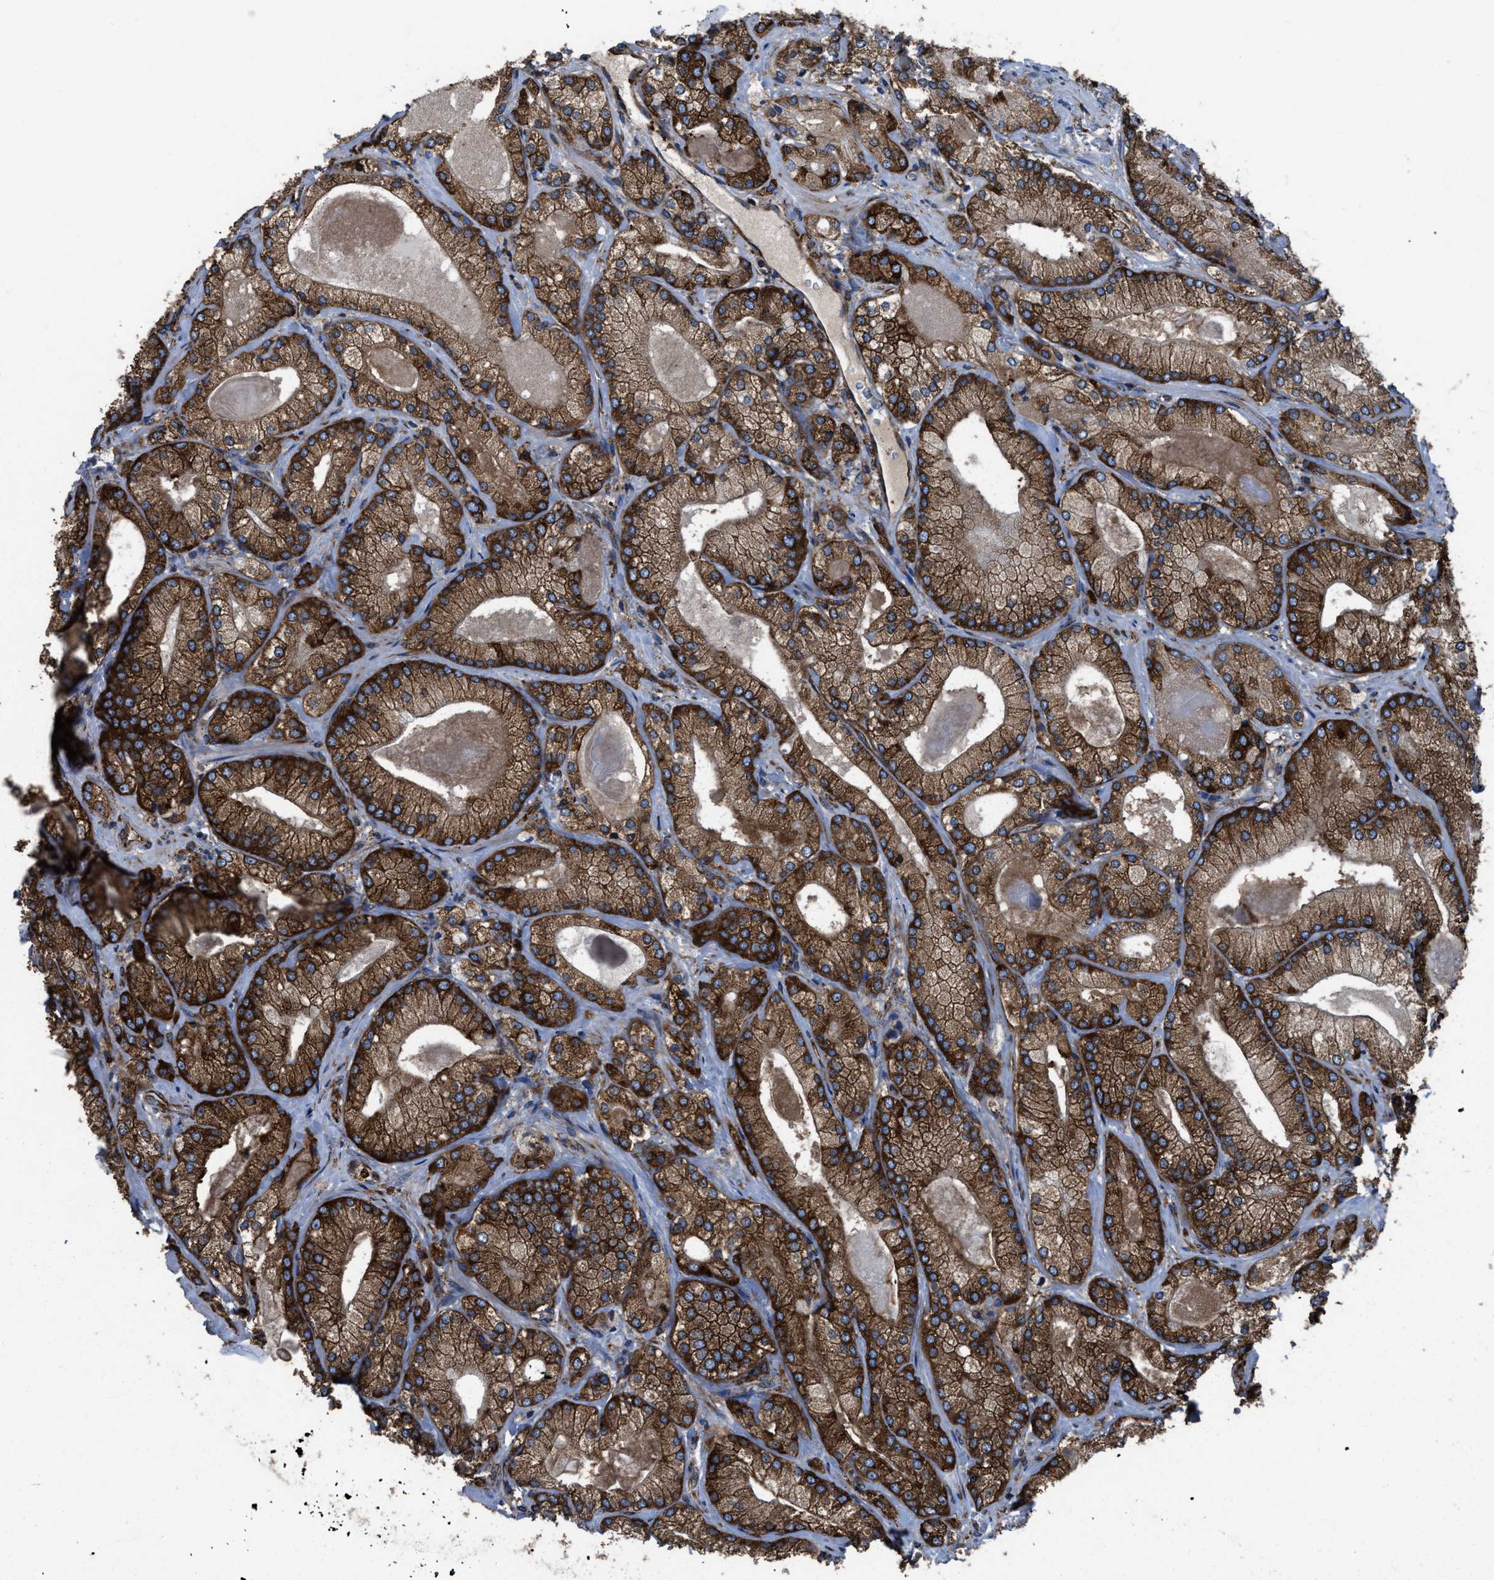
{"staining": {"intensity": "strong", "quantity": ">75%", "location": "cytoplasmic/membranous"}, "tissue": "prostate cancer", "cell_type": "Tumor cells", "image_type": "cancer", "snomed": [{"axis": "morphology", "description": "Adenocarcinoma, Low grade"}, {"axis": "topography", "description": "Prostate"}], "caption": "Tumor cells show high levels of strong cytoplasmic/membranous staining in approximately >75% of cells in prostate cancer (low-grade adenocarcinoma).", "gene": "CAPRIN1", "patient": {"sex": "male", "age": 65}}